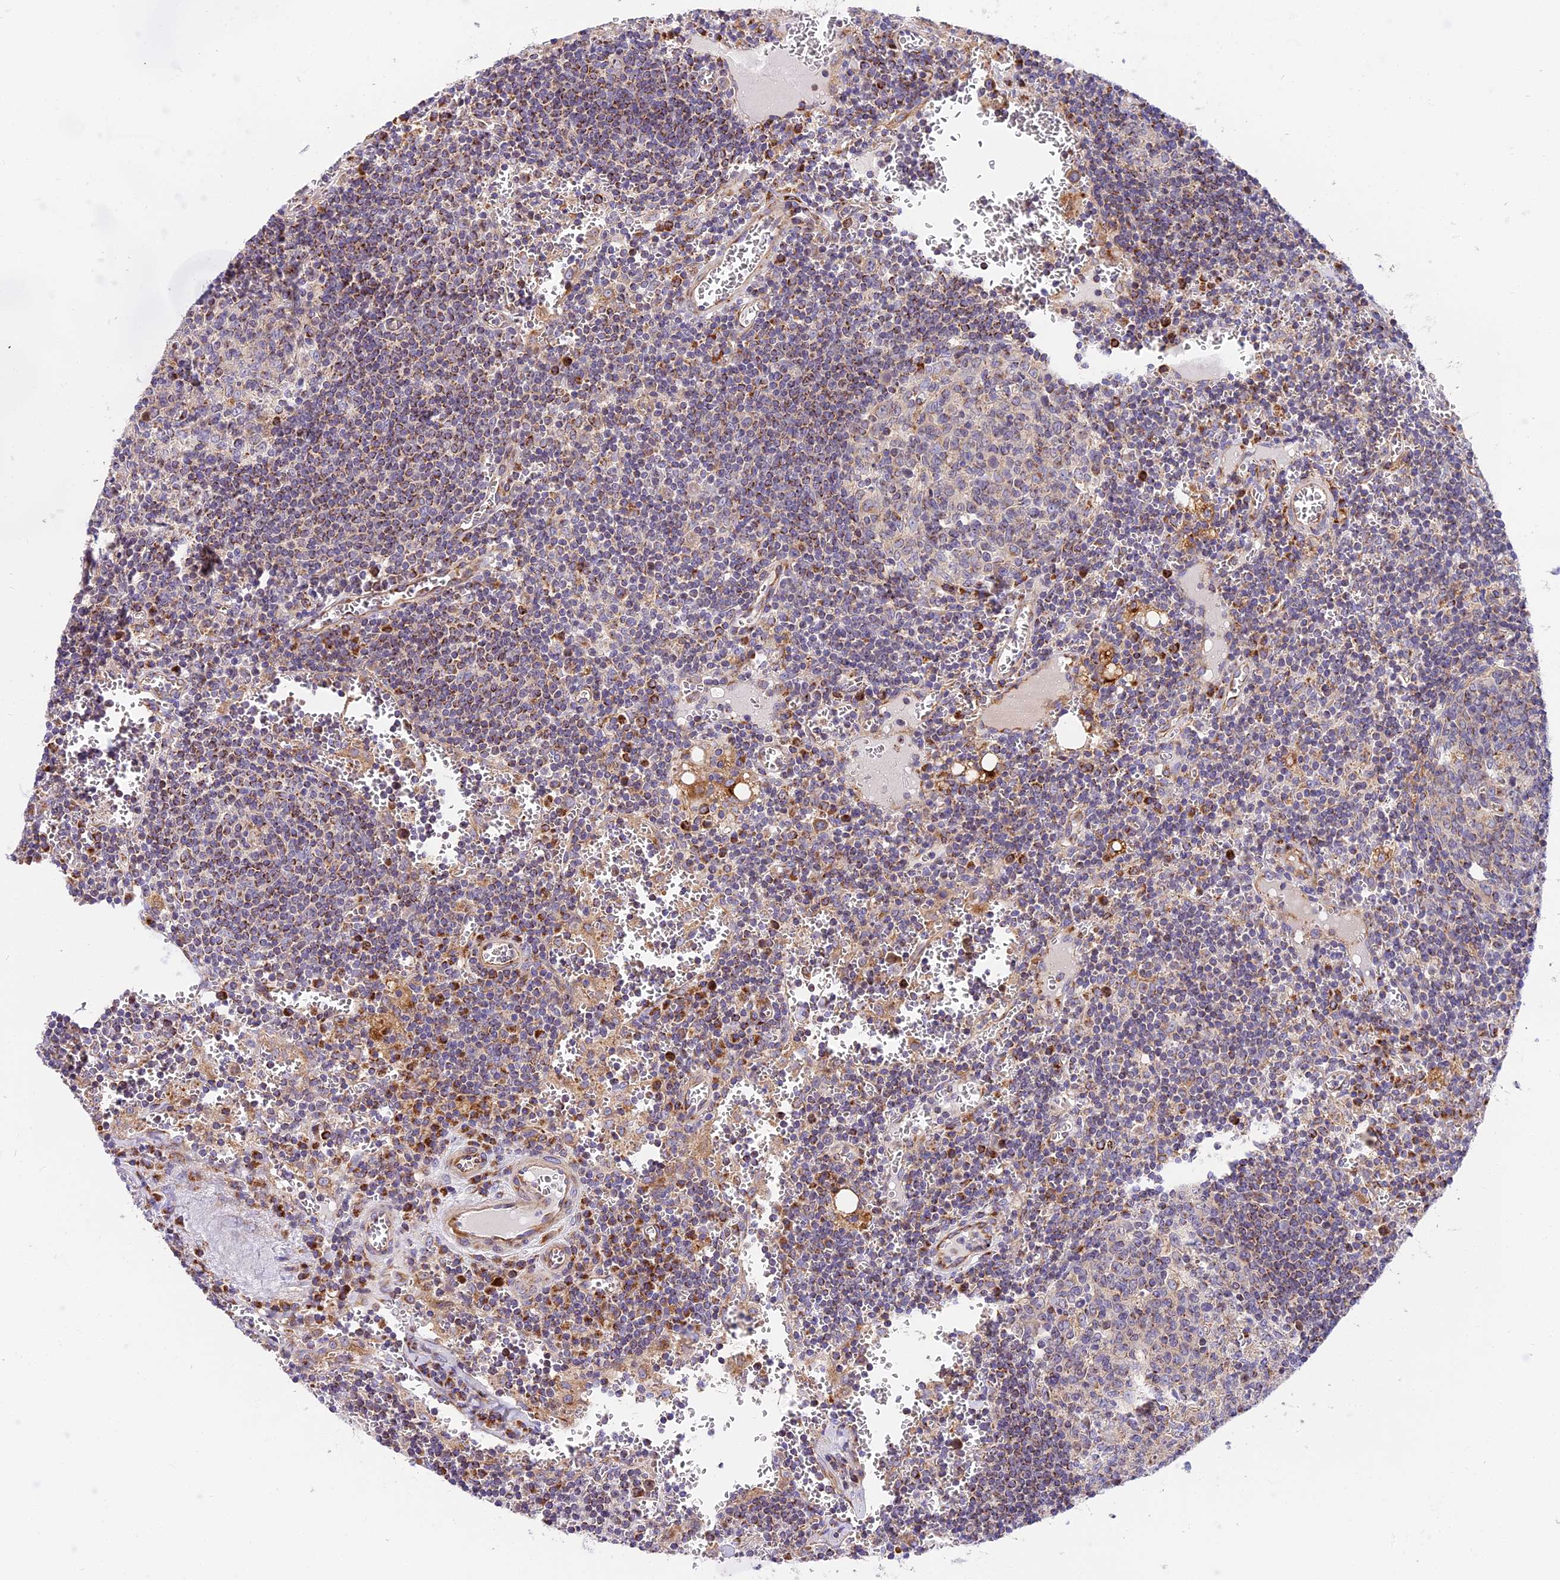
{"staining": {"intensity": "moderate", "quantity": "25%-75%", "location": "cytoplasmic/membranous"}, "tissue": "lymph node", "cell_type": "Germinal center cells", "image_type": "normal", "snomed": [{"axis": "morphology", "description": "Normal tissue, NOS"}, {"axis": "topography", "description": "Lymph node"}], "caption": "Immunohistochemistry micrograph of normal lymph node: human lymph node stained using IHC displays medium levels of moderate protein expression localized specifically in the cytoplasmic/membranous of germinal center cells, appearing as a cytoplasmic/membranous brown color.", "gene": "MRAS", "patient": {"sex": "female", "age": 73}}